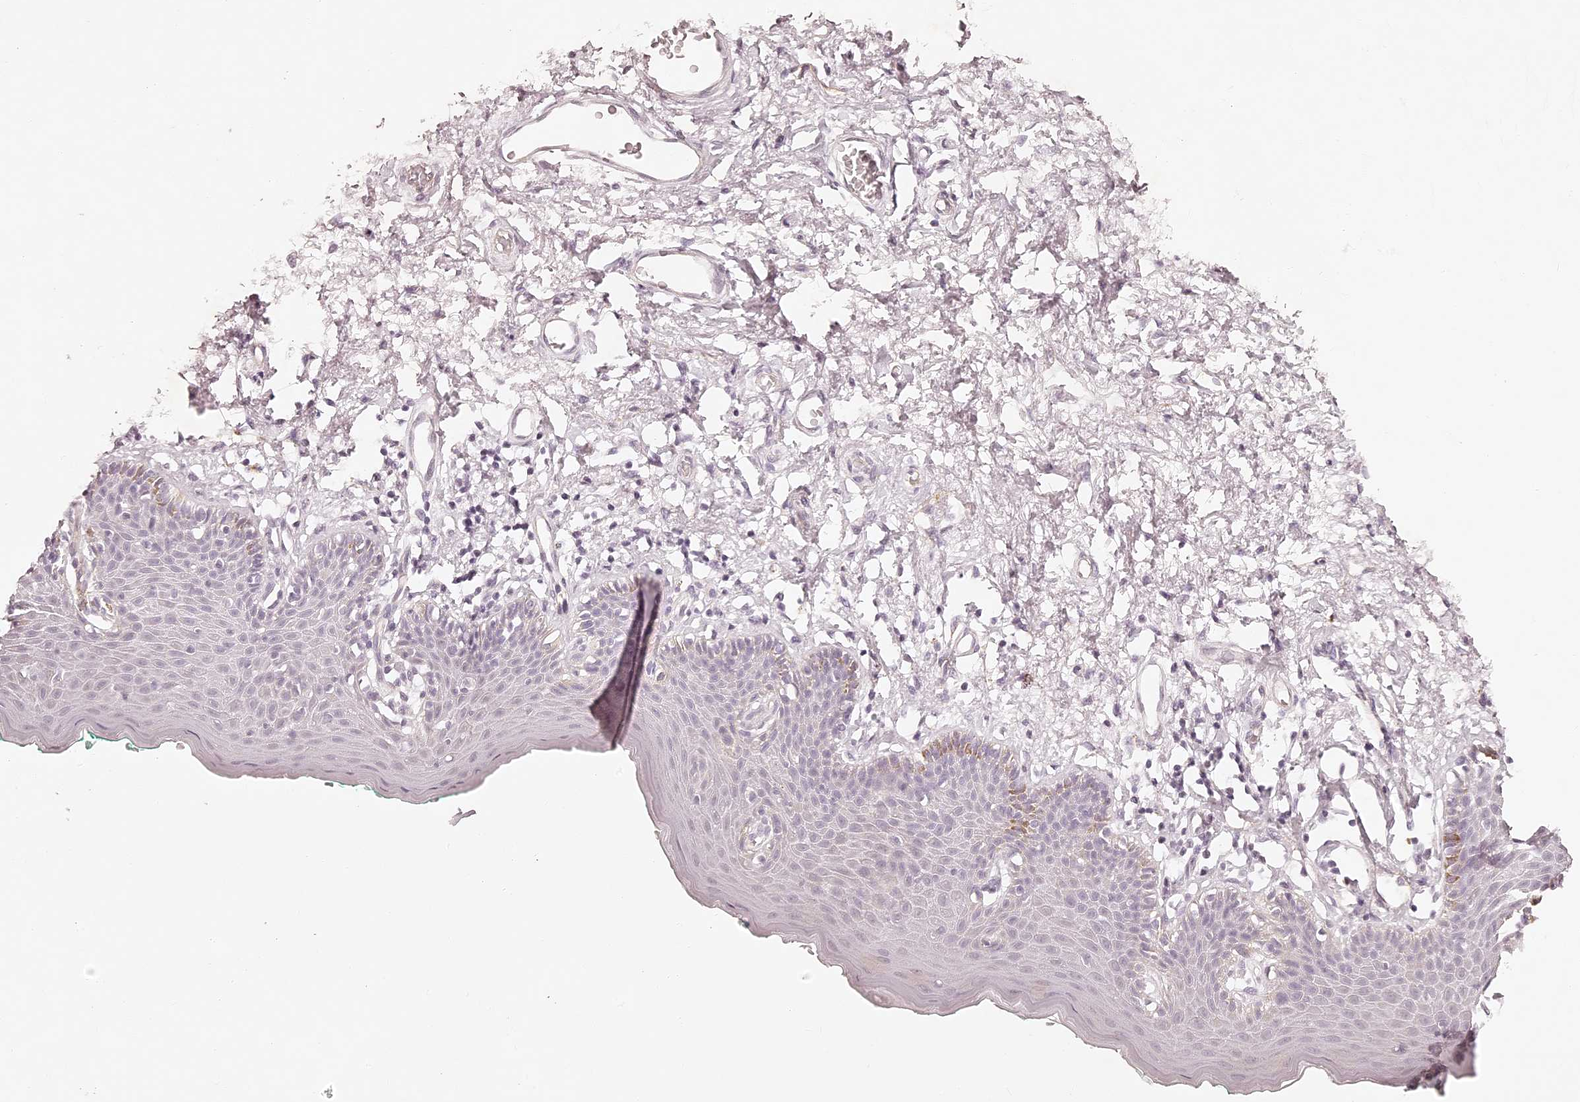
{"staining": {"intensity": "moderate", "quantity": "<25%", "location": "cytoplasmic/membranous"}, "tissue": "skin", "cell_type": "Epidermal cells", "image_type": "normal", "snomed": [{"axis": "morphology", "description": "Normal tissue, NOS"}, {"axis": "topography", "description": "Vulva"}], "caption": "Immunohistochemistry (DAB (3,3'-diaminobenzidine)) staining of normal skin reveals moderate cytoplasmic/membranous protein positivity in approximately <25% of epidermal cells.", "gene": "ELAPOR1", "patient": {"sex": "female", "age": 66}}